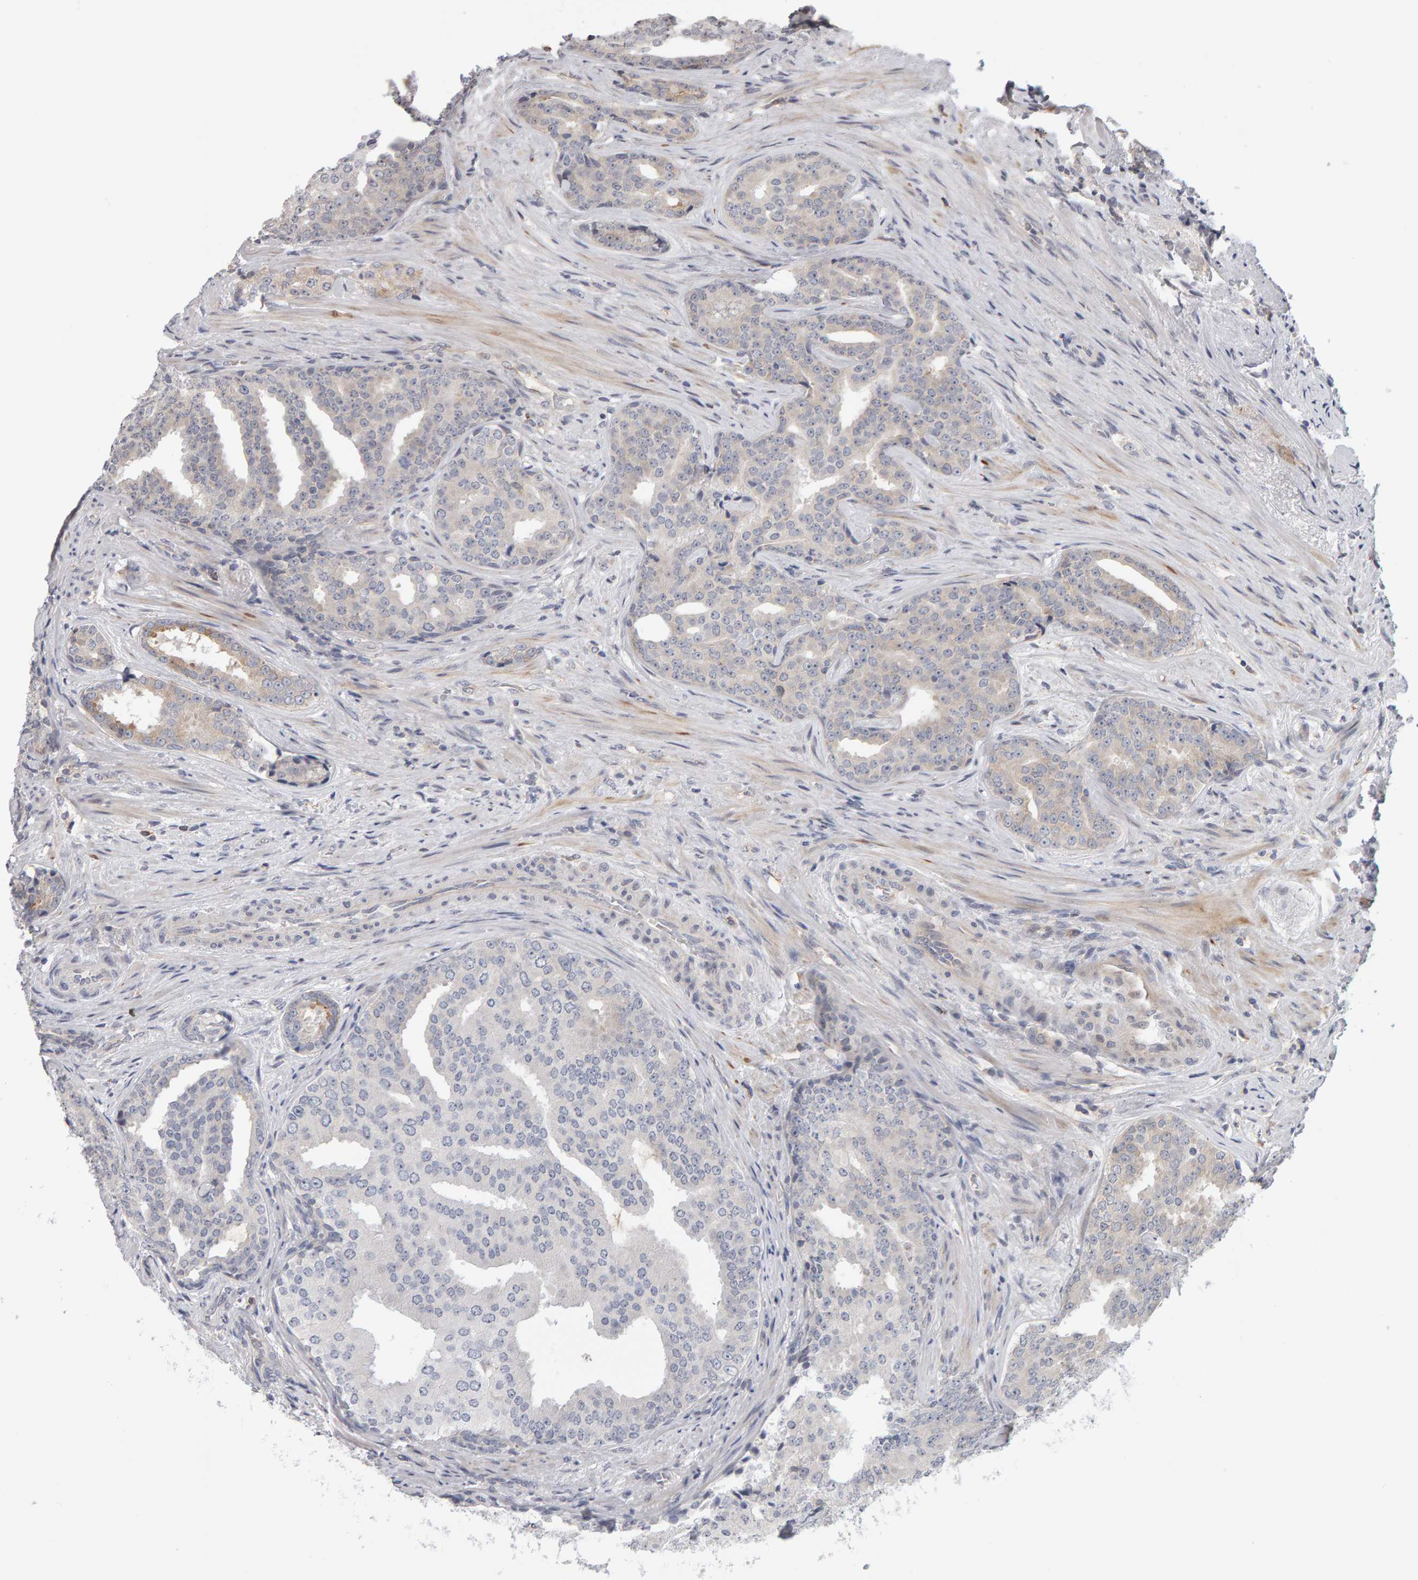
{"staining": {"intensity": "negative", "quantity": "none", "location": "none"}, "tissue": "prostate cancer", "cell_type": "Tumor cells", "image_type": "cancer", "snomed": [{"axis": "morphology", "description": "Adenocarcinoma, High grade"}, {"axis": "topography", "description": "Prostate"}], "caption": "Immunohistochemistry of prostate high-grade adenocarcinoma shows no staining in tumor cells.", "gene": "MSRA", "patient": {"sex": "male", "age": 71}}